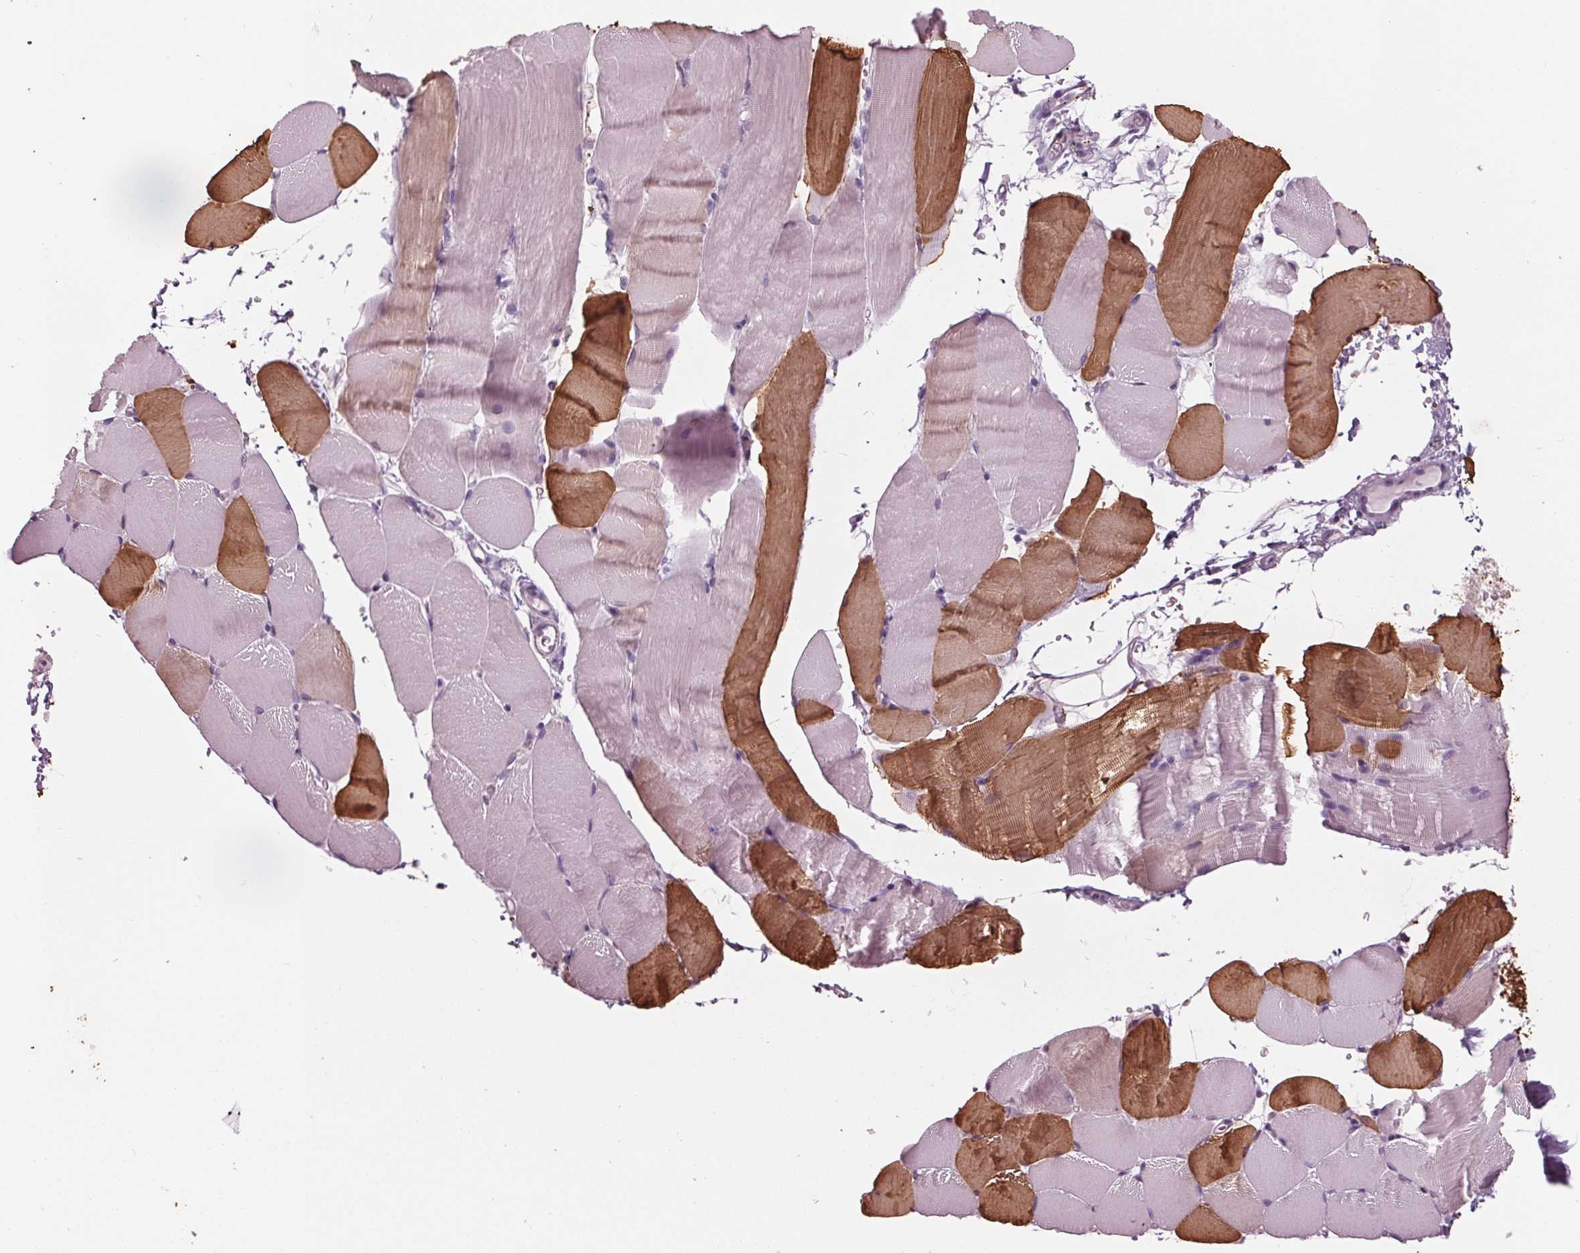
{"staining": {"intensity": "moderate", "quantity": "25%-75%", "location": "cytoplasmic/membranous"}, "tissue": "skeletal muscle", "cell_type": "Myocytes", "image_type": "normal", "snomed": [{"axis": "morphology", "description": "Normal tissue, NOS"}, {"axis": "topography", "description": "Skeletal muscle"}], "caption": "Protein staining reveals moderate cytoplasmic/membranous expression in approximately 25%-75% of myocytes in normal skeletal muscle.", "gene": "TNNC2", "patient": {"sex": "female", "age": 37}}